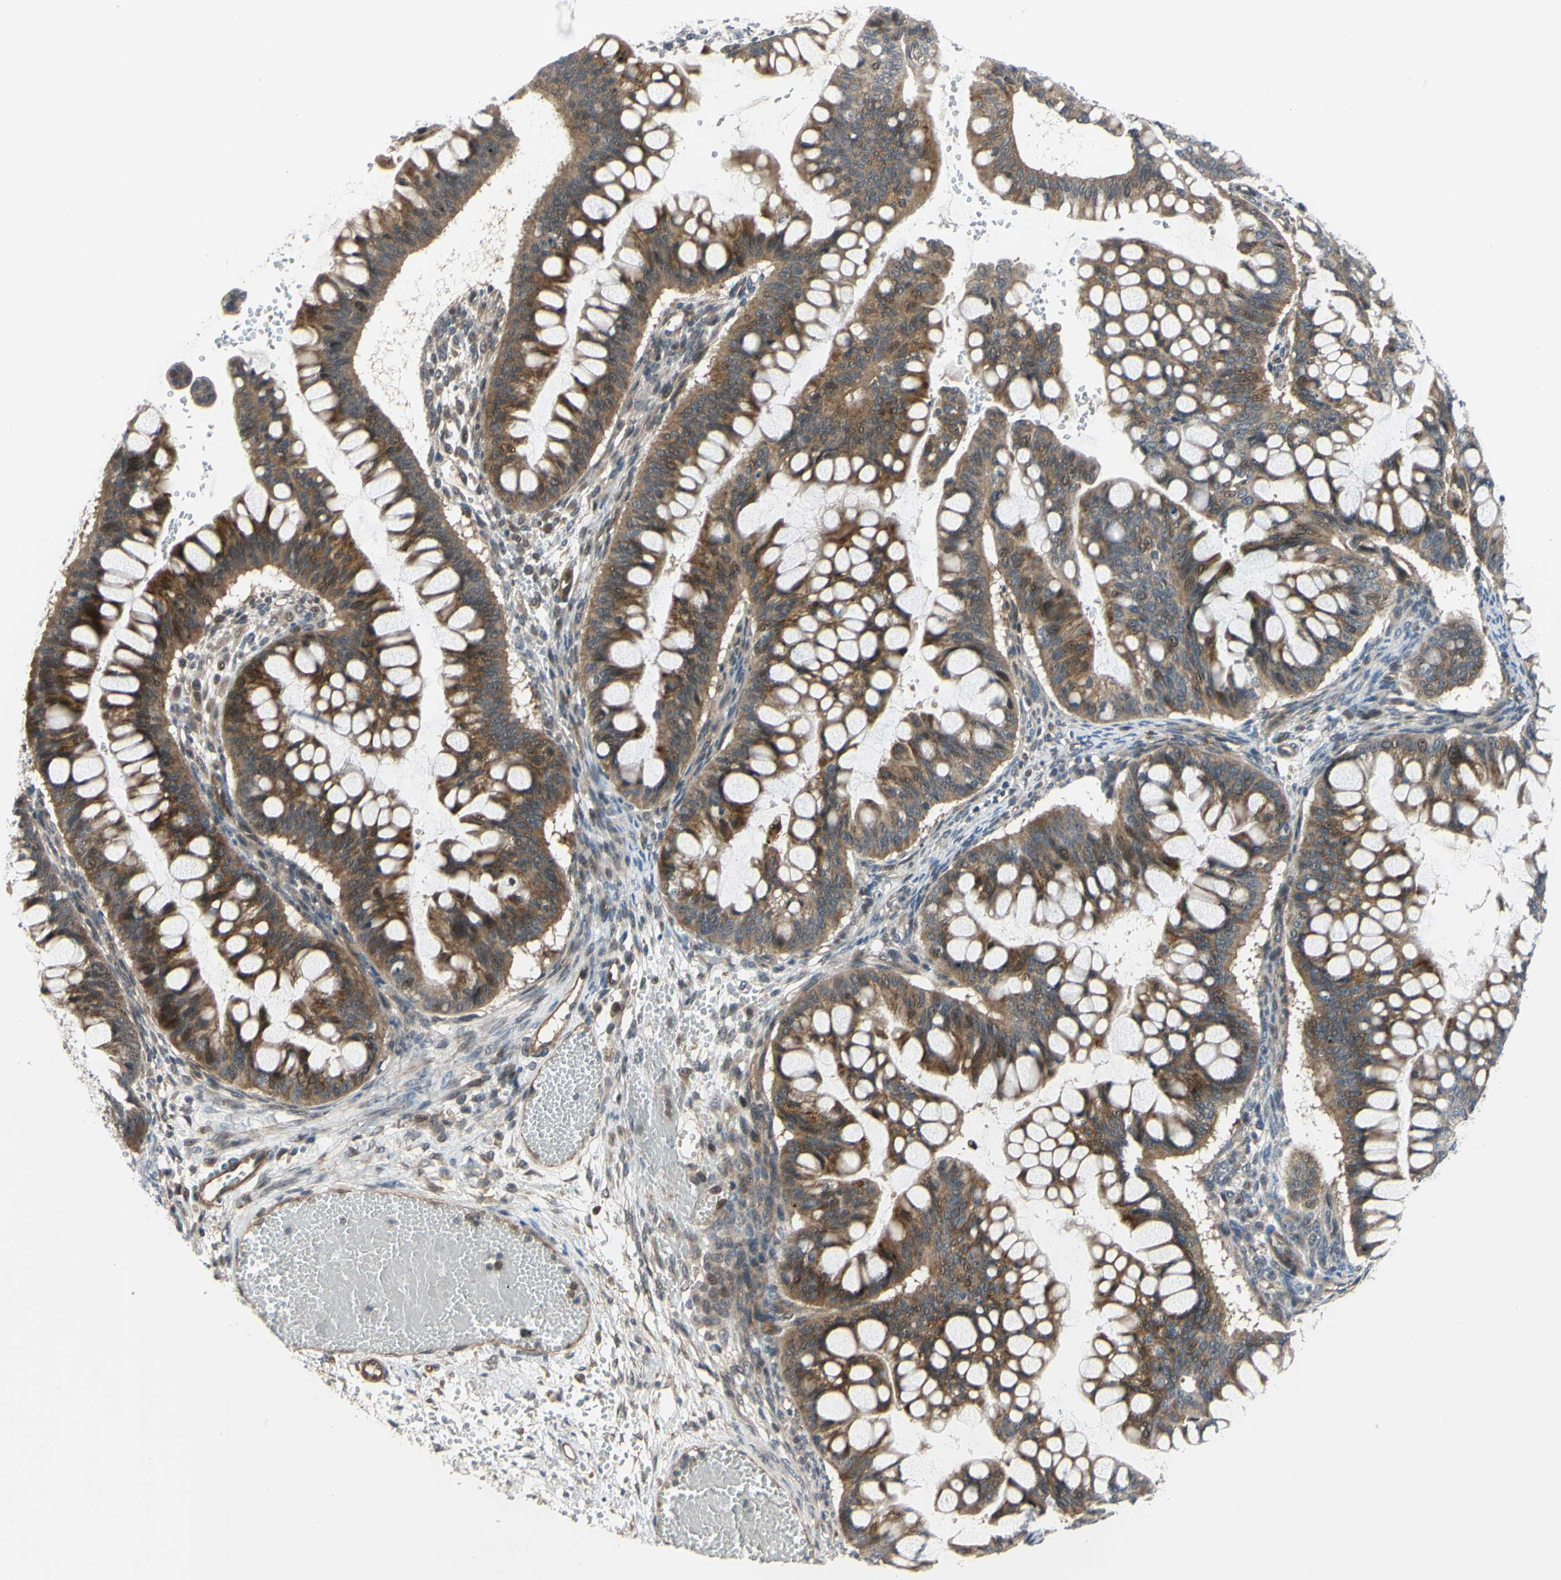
{"staining": {"intensity": "moderate", "quantity": ">75%", "location": "cytoplasmic/membranous,nuclear"}, "tissue": "ovarian cancer", "cell_type": "Tumor cells", "image_type": "cancer", "snomed": [{"axis": "morphology", "description": "Cystadenocarcinoma, mucinous, NOS"}, {"axis": "topography", "description": "Ovary"}], "caption": "Brown immunohistochemical staining in human ovarian mucinous cystadenocarcinoma exhibits moderate cytoplasmic/membranous and nuclear expression in approximately >75% of tumor cells.", "gene": "COMMD9", "patient": {"sex": "female", "age": 73}}